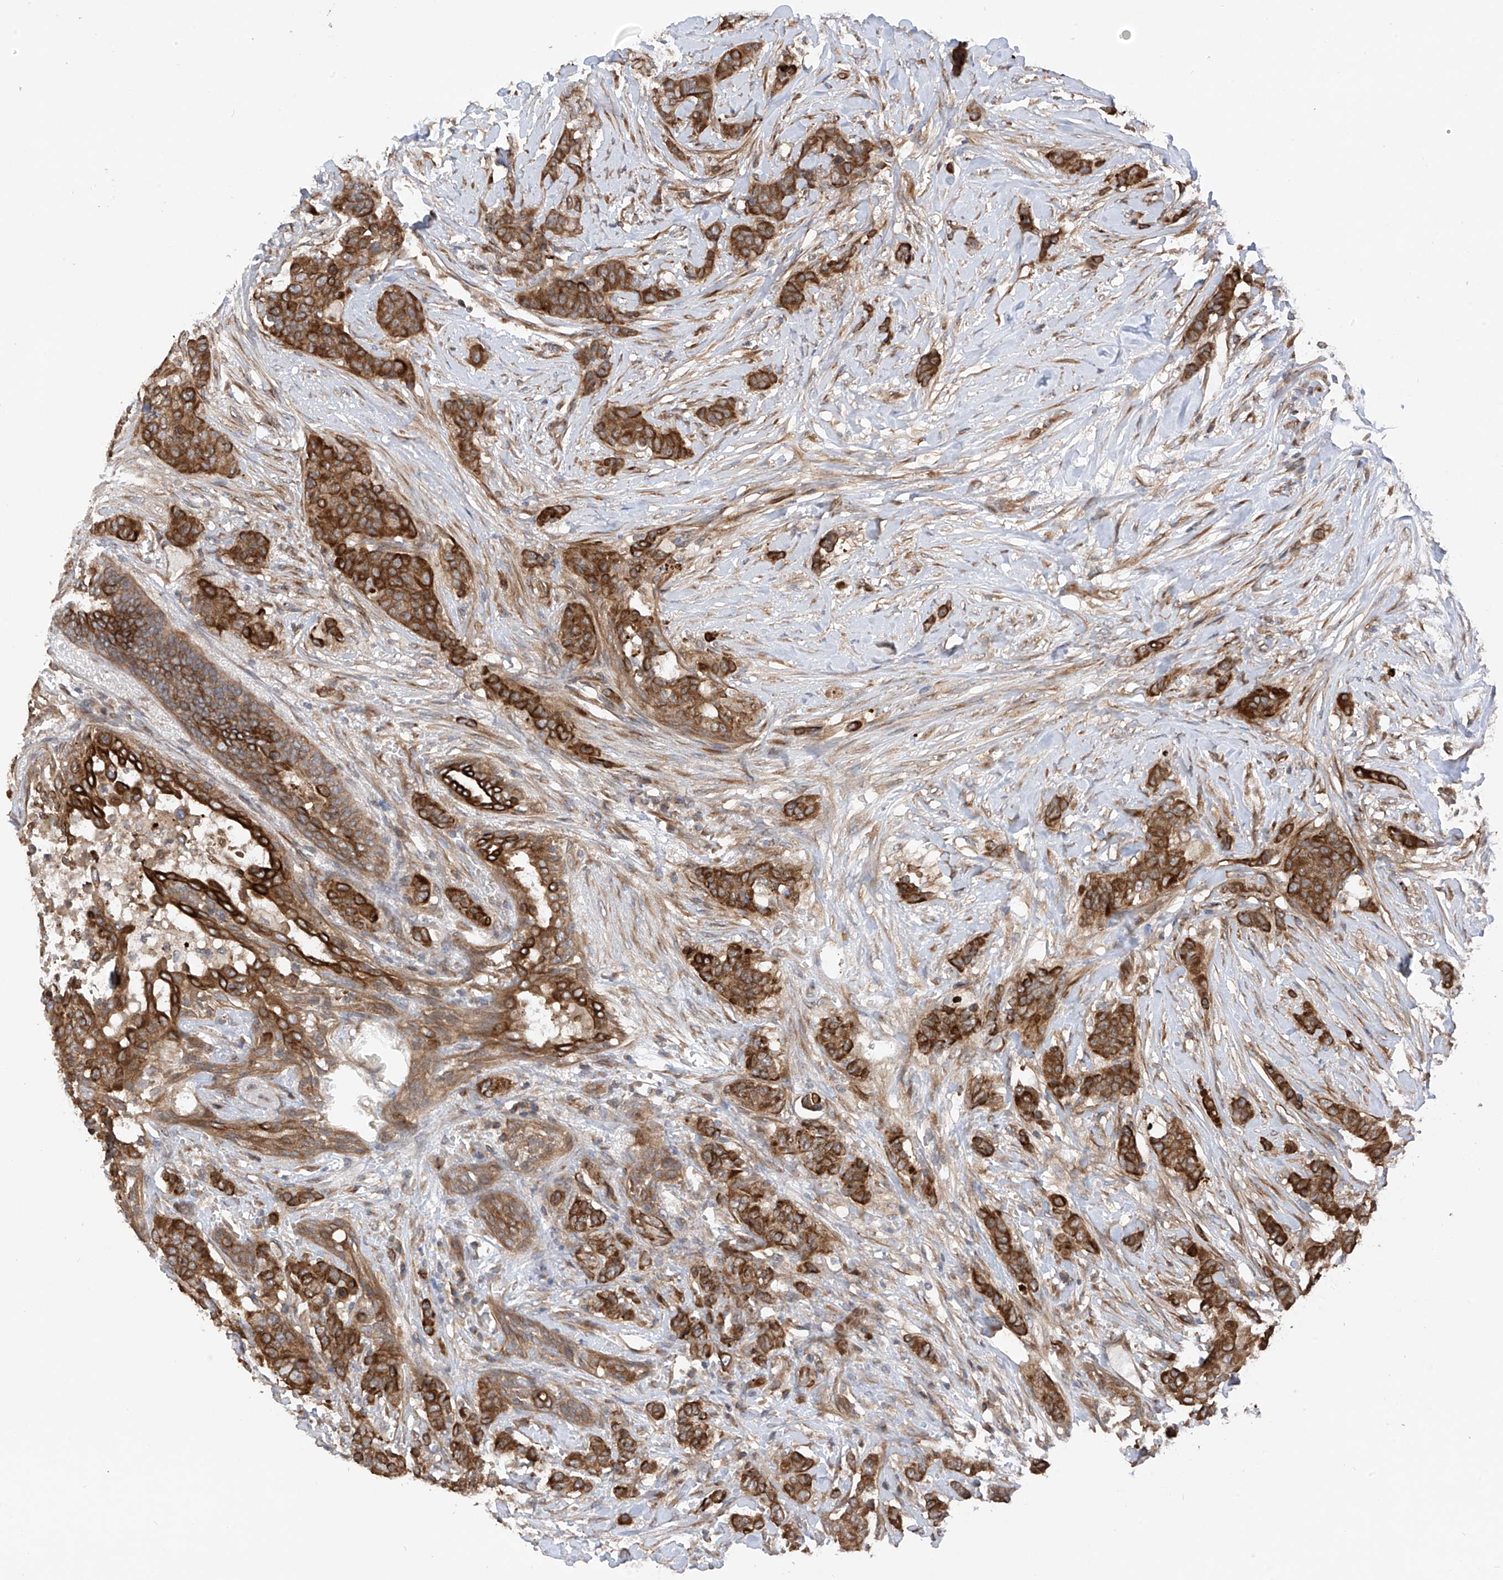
{"staining": {"intensity": "strong", "quantity": ">75%", "location": "cytoplasmic/membranous"}, "tissue": "breast cancer", "cell_type": "Tumor cells", "image_type": "cancer", "snomed": [{"axis": "morphology", "description": "Duct carcinoma"}, {"axis": "topography", "description": "Breast"}], "caption": "Immunohistochemical staining of human infiltrating ductal carcinoma (breast) reveals high levels of strong cytoplasmic/membranous positivity in approximately >75% of tumor cells.", "gene": "RPAIN", "patient": {"sex": "female", "age": 40}}